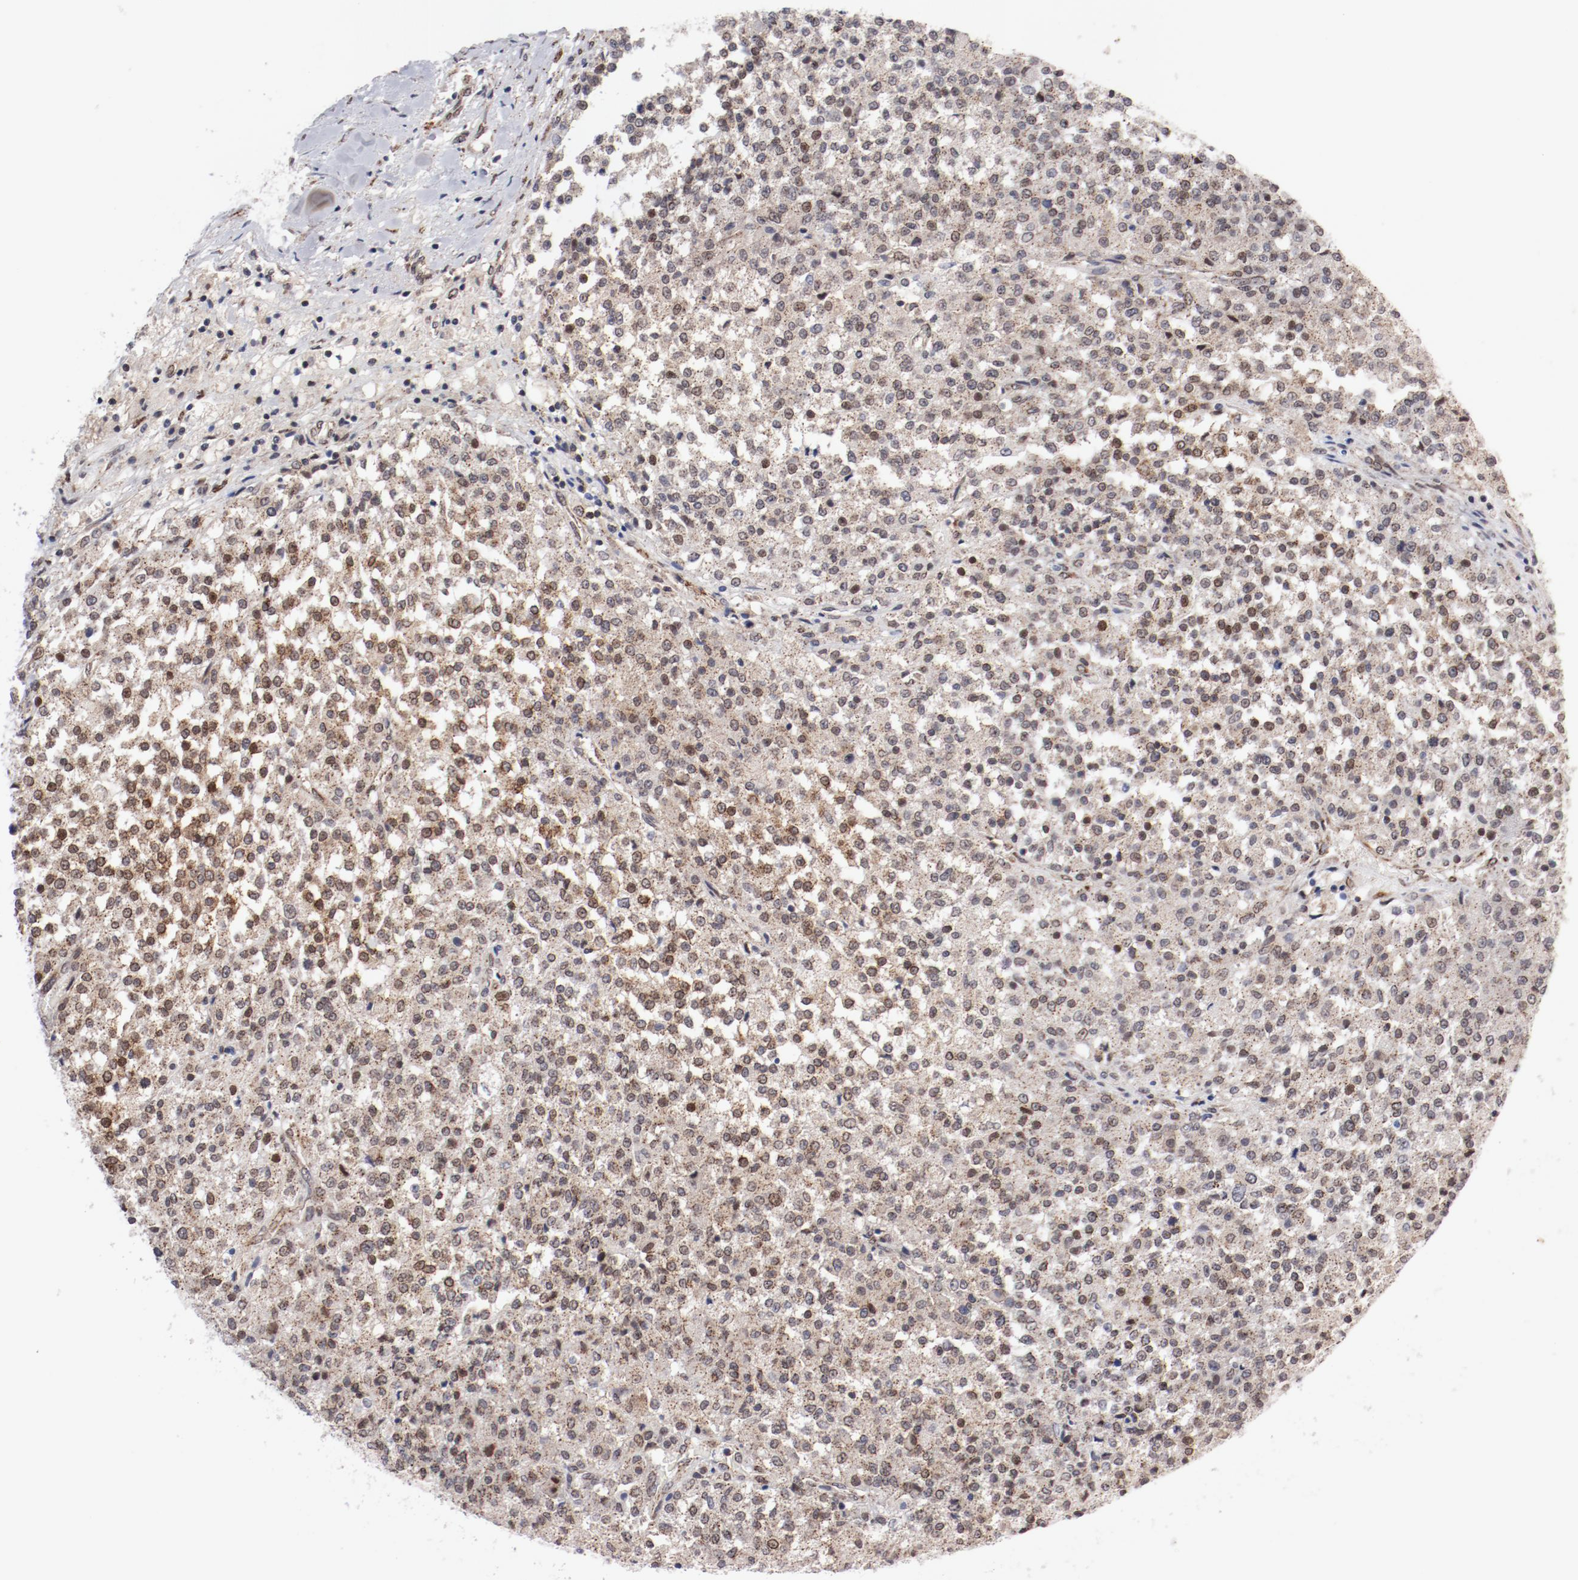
{"staining": {"intensity": "weak", "quantity": "25%-75%", "location": "cytoplasmic/membranous,nuclear"}, "tissue": "testis cancer", "cell_type": "Tumor cells", "image_type": "cancer", "snomed": [{"axis": "morphology", "description": "Seminoma, NOS"}, {"axis": "topography", "description": "Testis"}], "caption": "Immunohistochemical staining of human testis cancer (seminoma) reveals low levels of weak cytoplasmic/membranous and nuclear protein expression in approximately 25%-75% of tumor cells.", "gene": "RPL12", "patient": {"sex": "male", "age": 59}}